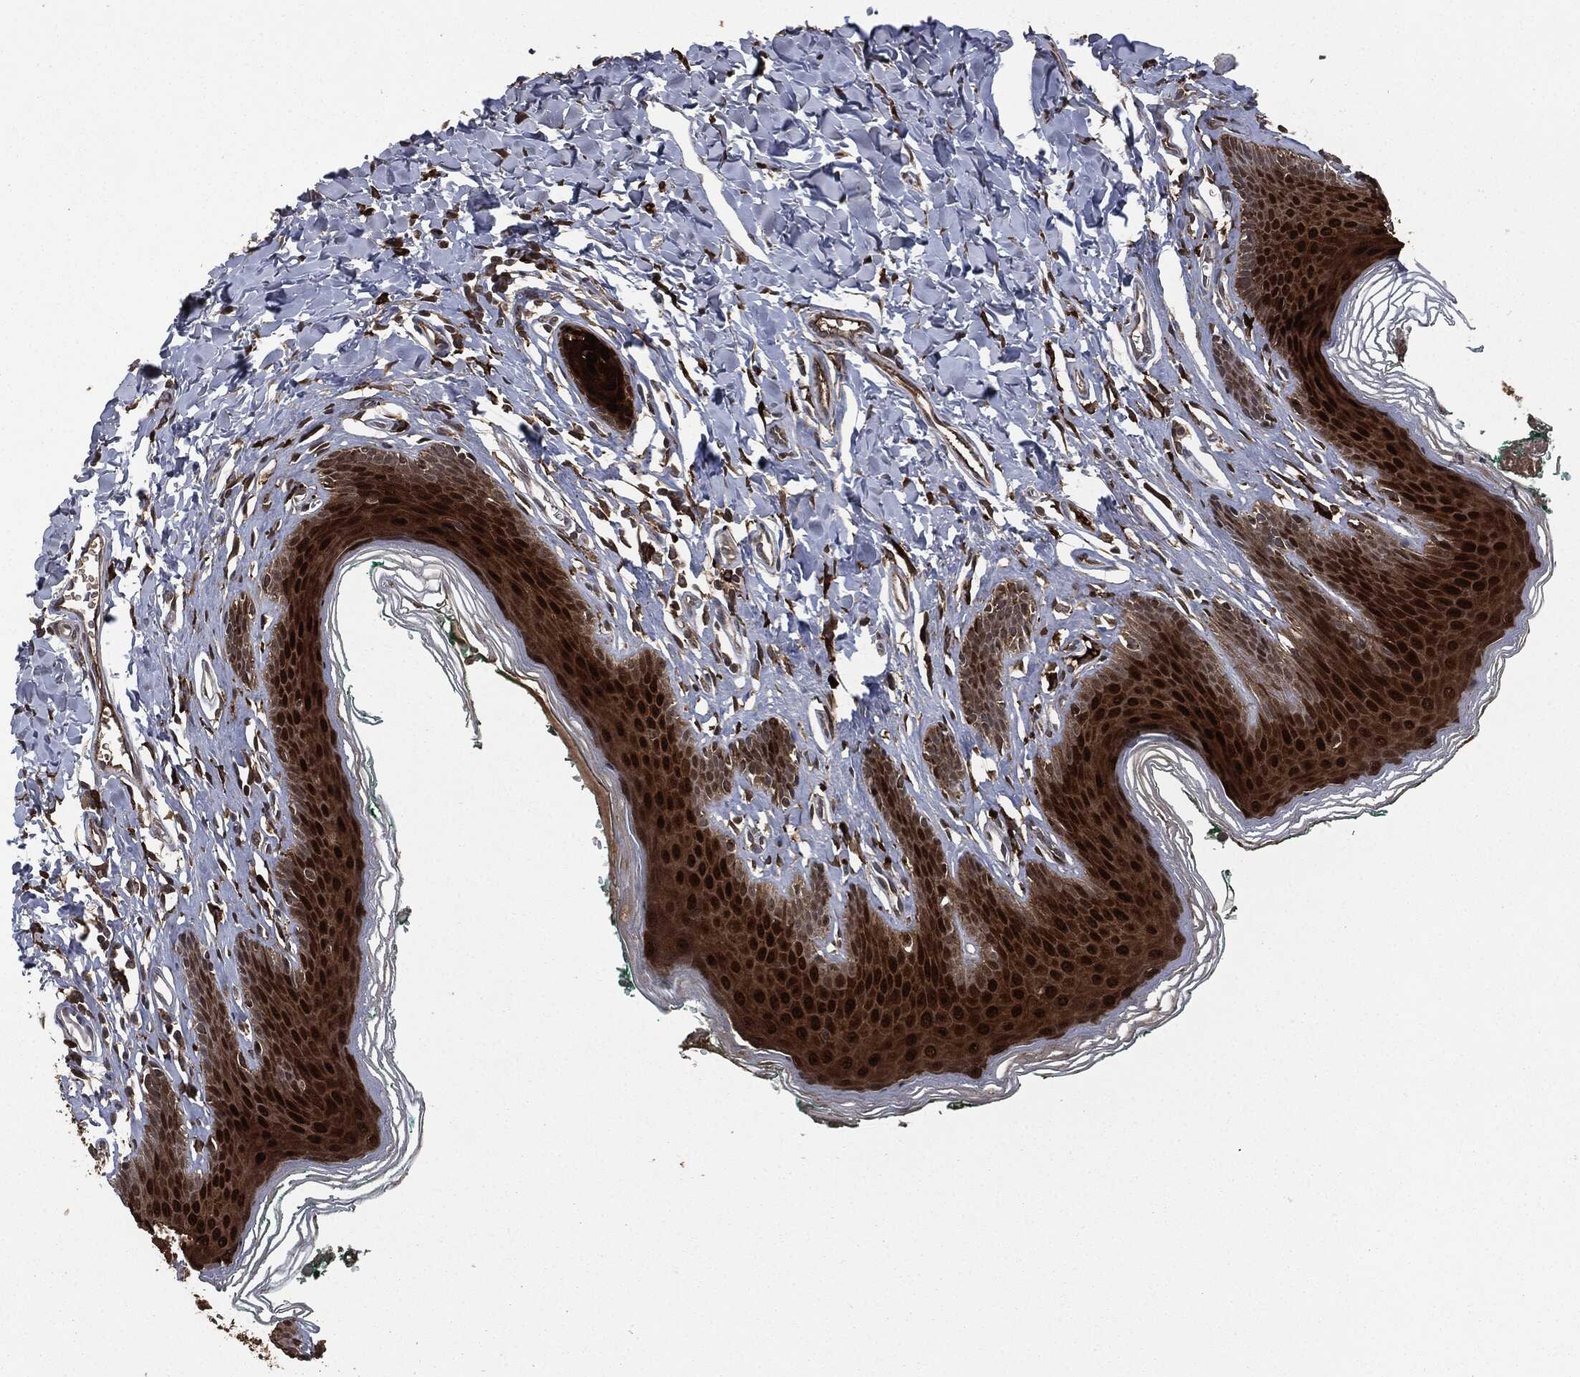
{"staining": {"intensity": "strong", "quantity": ">75%", "location": "cytoplasmic/membranous,nuclear"}, "tissue": "skin", "cell_type": "Epidermal cells", "image_type": "normal", "snomed": [{"axis": "morphology", "description": "Normal tissue, NOS"}, {"axis": "topography", "description": "Vulva"}], "caption": "High-magnification brightfield microscopy of normal skin stained with DAB (brown) and counterstained with hematoxylin (blue). epidermal cells exhibit strong cytoplasmic/membranous,nuclear expression is present in about>75% of cells.", "gene": "CRABP2", "patient": {"sex": "female", "age": 66}}